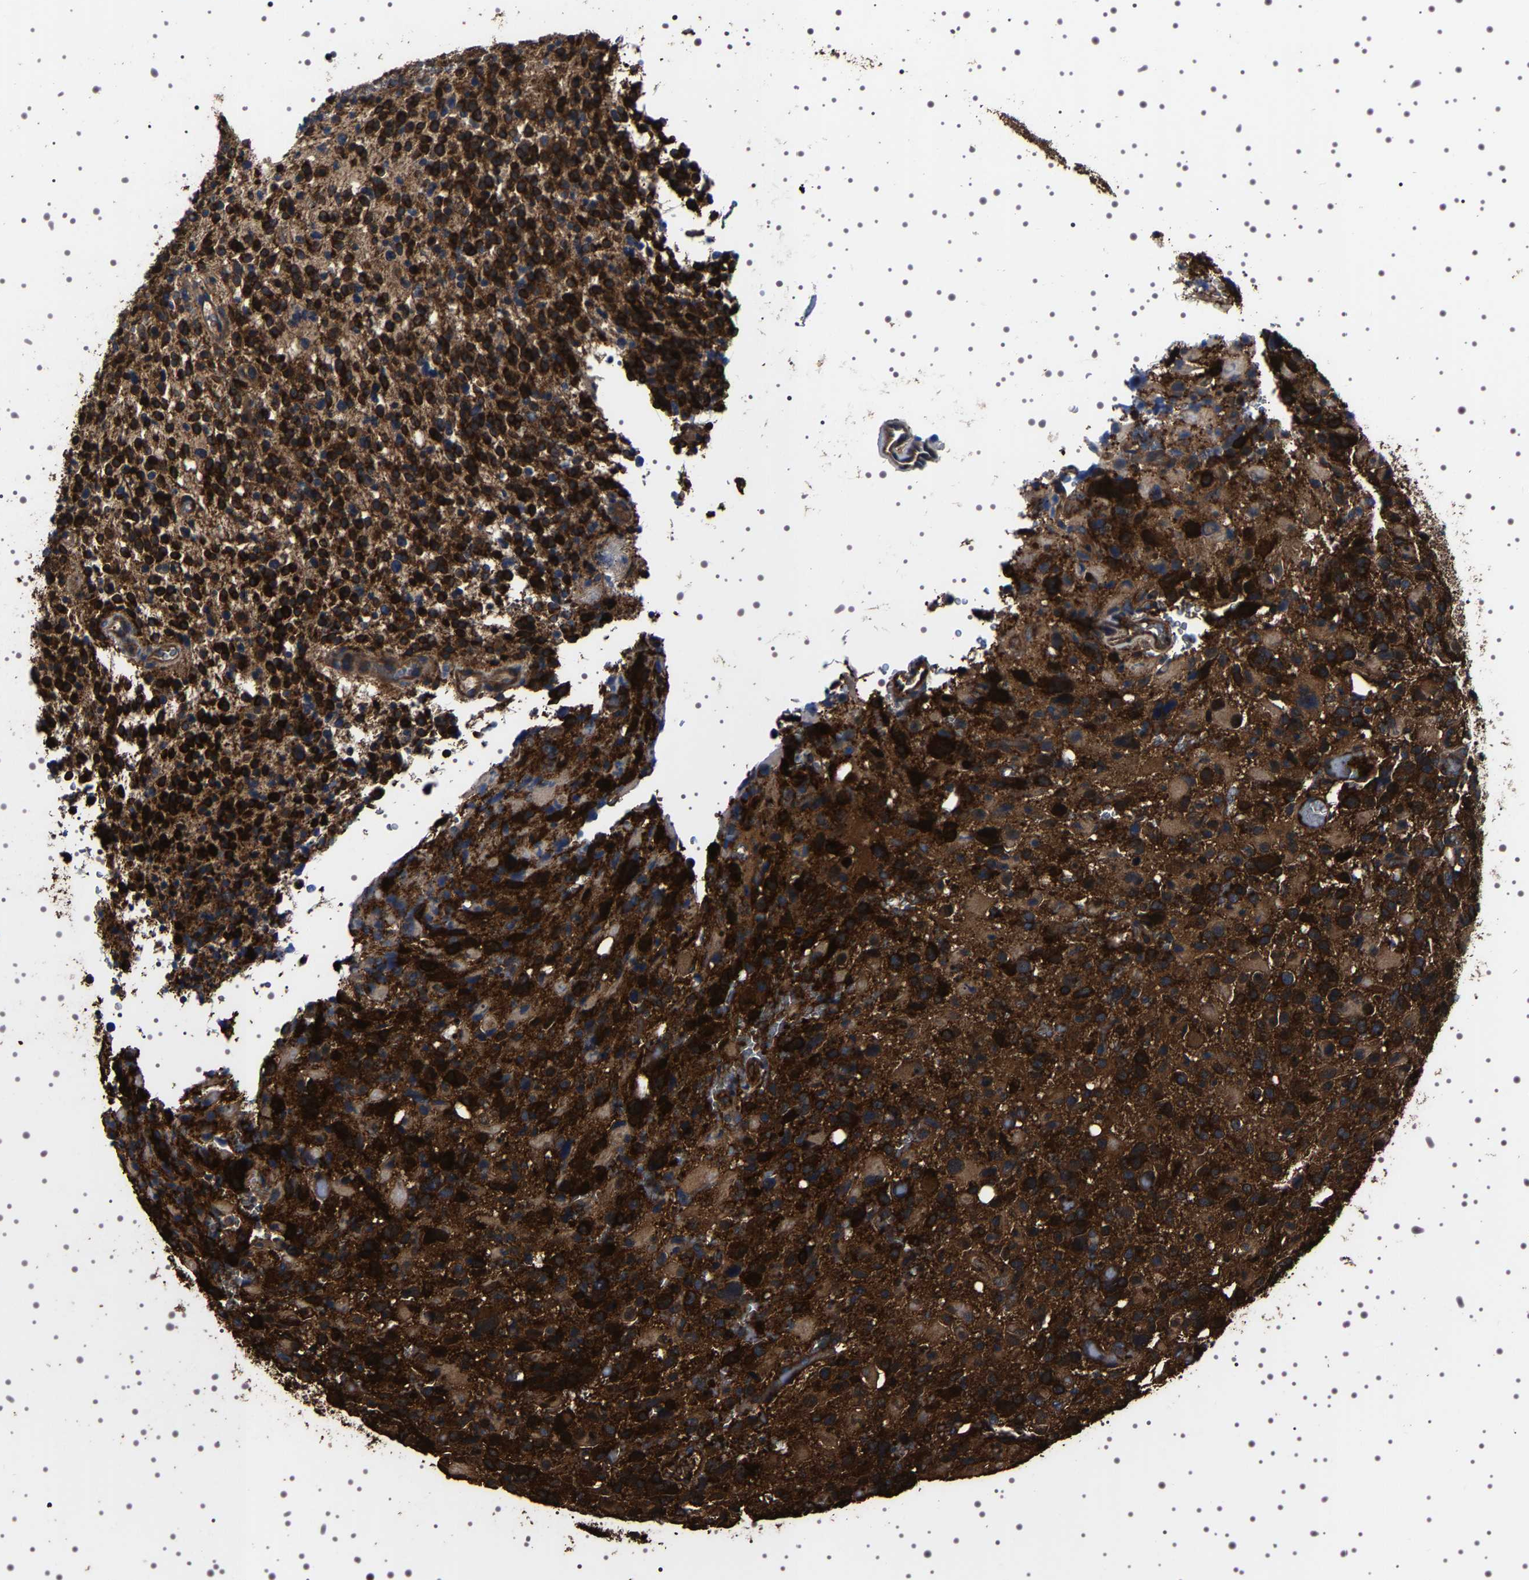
{"staining": {"intensity": "strong", "quantity": ">75%", "location": "cytoplasmic/membranous"}, "tissue": "glioma", "cell_type": "Tumor cells", "image_type": "cancer", "snomed": [{"axis": "morphology", "description": "Glioma, malignant, High grade"}, {"axis": "topography", "description": "Brain"}], "caption": "A photomicrograph of glioma stained for a protein displays strong cytoplasmic/membranous brown staining in tumor cells. Nuclei are stained in blue.", "gene": "WDR1", "patient": {"sex": "male", "age": 48}}